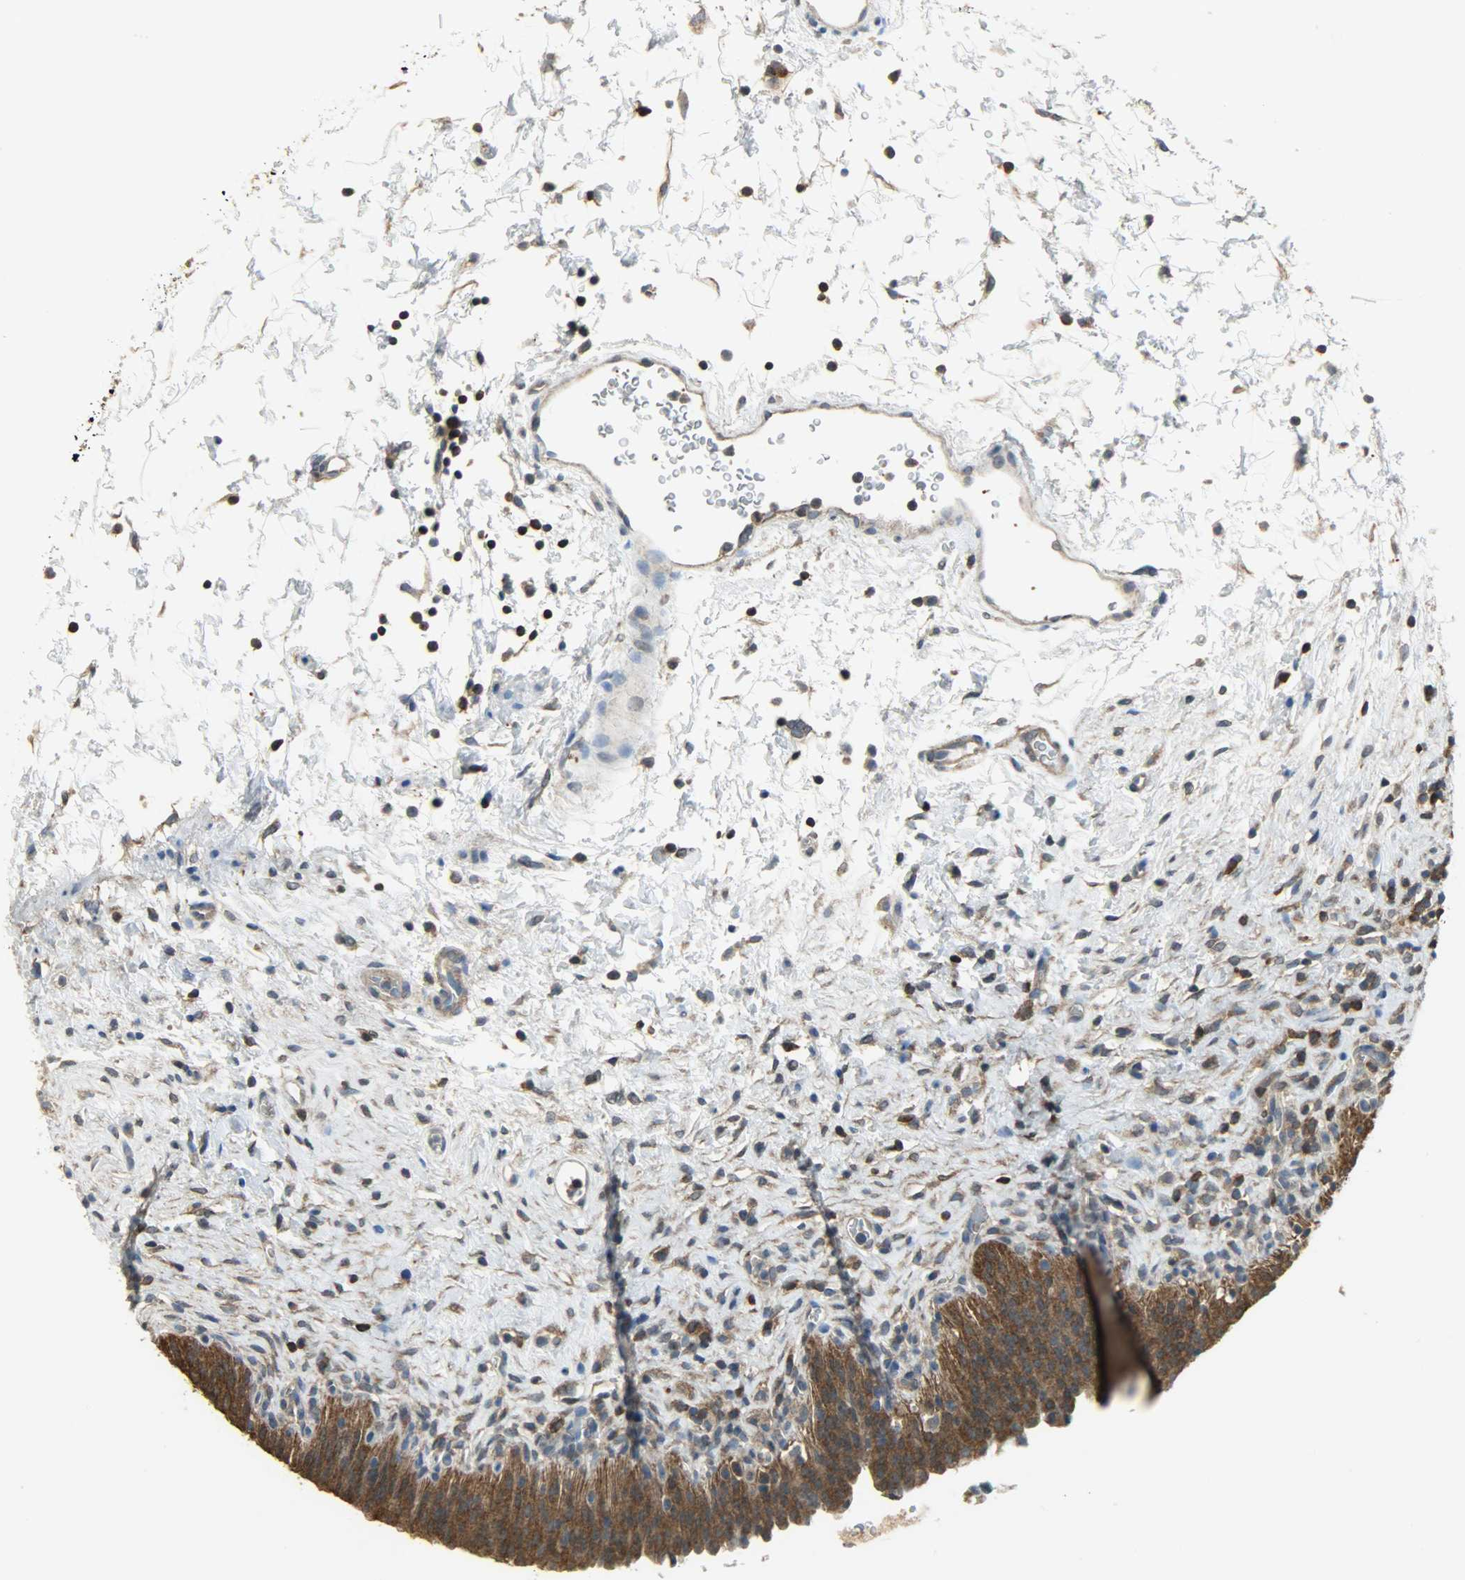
{"staining": {"intensity": "strong", "quantity": ">75%", "location": "cytoplasmic/membranous,nuclear"}, "tissue": "urinary bladder", "cell_type": "Urothelial cells", "image_type": "normal", "snomed": [{"axis": "morphology", "description": "Normal tissue, NOS"}, {"axis": "topography", "description": "Urinary bladder"}], "caption": "Immunohistochemistry (DAB (3,3'-diaminobenzidine)) staining of normal human urinary bladder exhibits strong cytoplasmic/membranous,nuclear protein staining in about >75% of urothelial cells. Immunohistochemistry stains the protein in brown and the nuclei are stained blue.", "gene": "LDHB", "patient": {"sex": "male", "age": 51}}